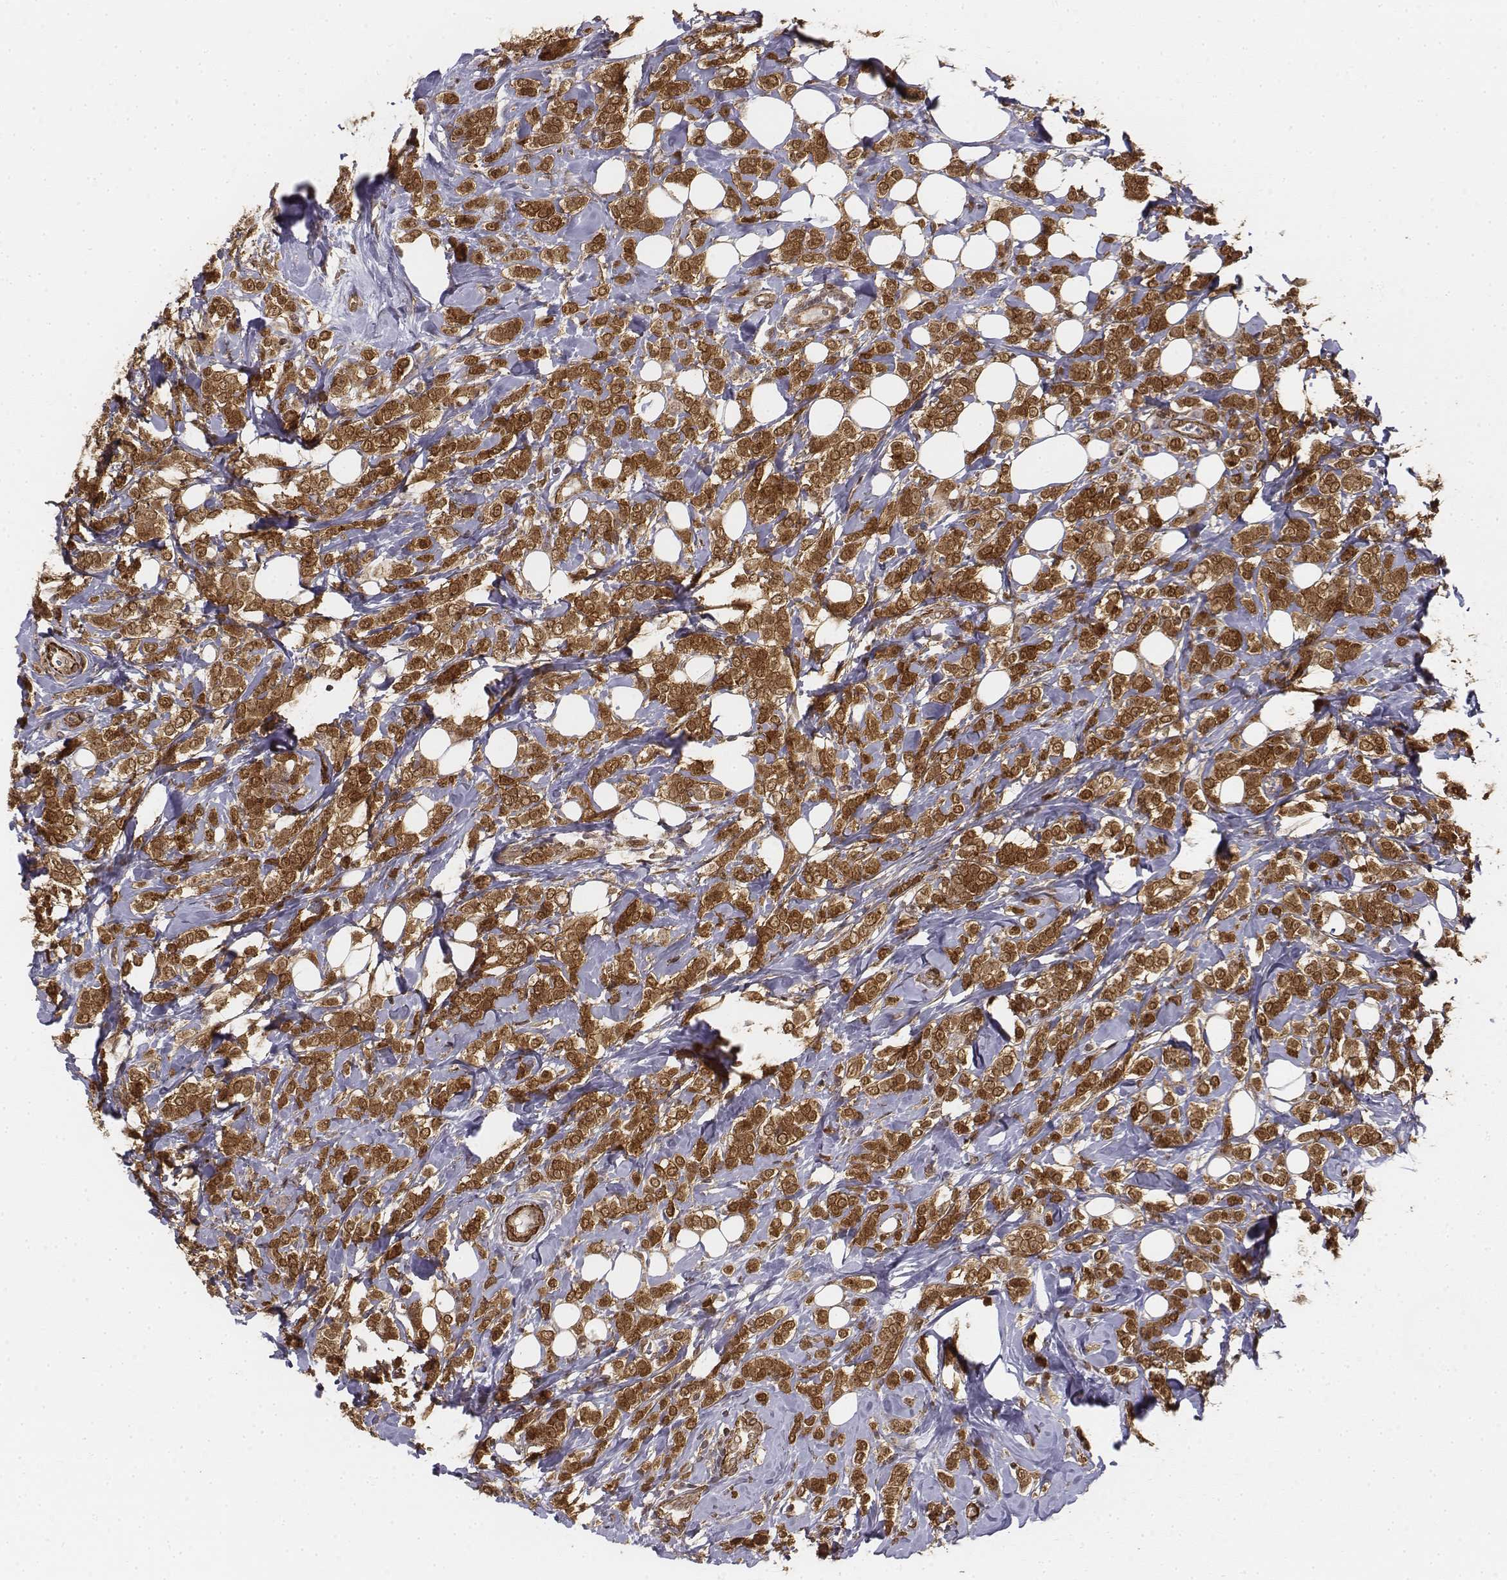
{"staining": {"intensity": "moderate", "quantity": ">75%", "location": "cytoplasmic/membranous,nuclear"}, "tissue": "breast cancer", "cell_type": "Tumor cells", "image_type": "cancer", "snomed": [{"axis": "morphology", "description": "Lobular carcinoma"}, {"axis": "topography", "description": "Breast"}], "caption": "Breast lobular carcinoma tissue demonstrates moderate cytoplasmic/membranous and nuclear expression in approximately >75% of tumor cells (DAB IHC with brightfield microscopy, high magnification).", "gene": "ZFYVE19", "patient": {"sex": "female", "age": 49}}